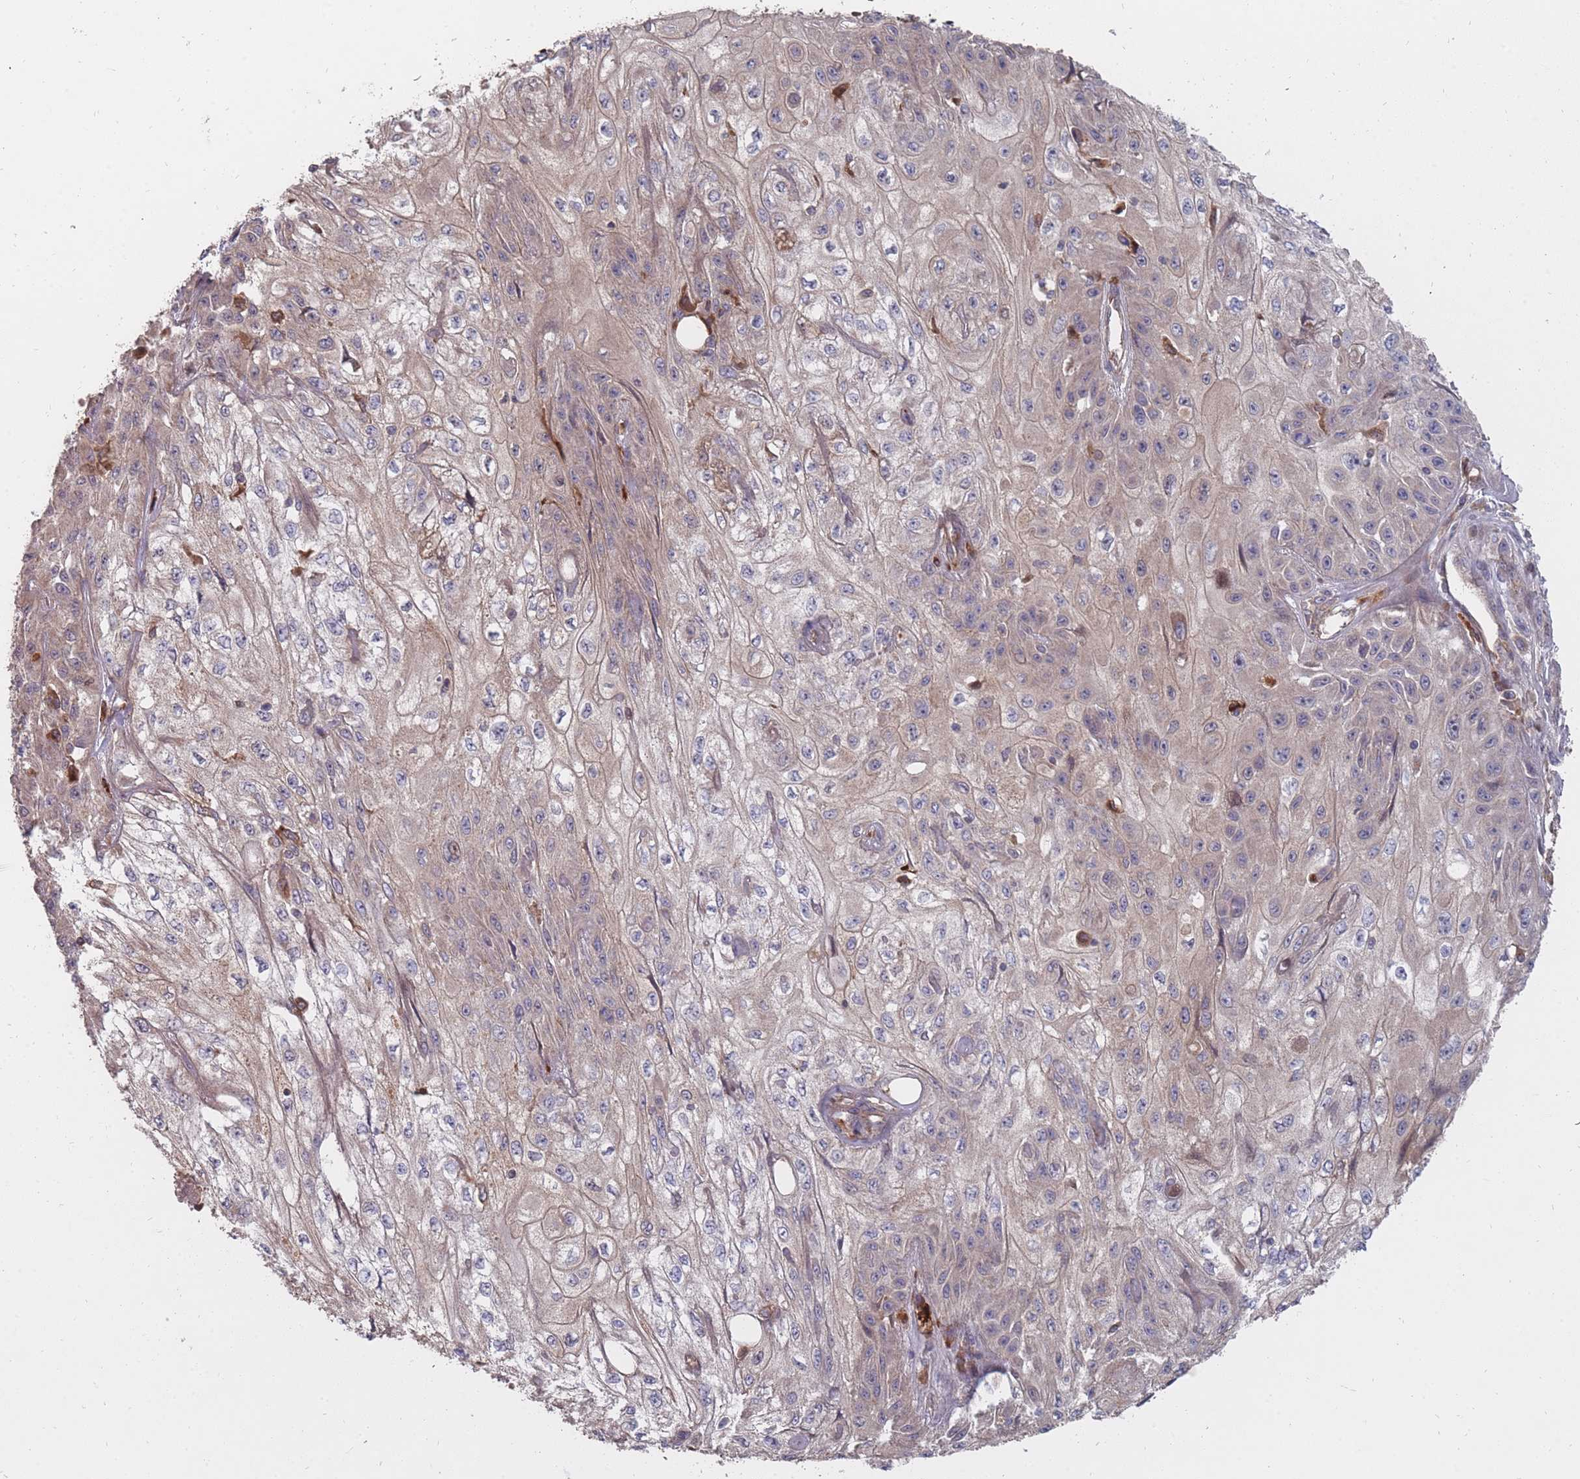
{"staining": {"intensity": "weak", "quantity": "<25%", "location": "cytoplasmic/membranous"}, "tissue": "skin cancer", "cell_type": "Tumor cells", "image_type": "cancer", "snomed": [{"axis": "morphology", "description": "Squamous cell carcinoma, NOS"}, {"axis": "morphology", "description": "Squamous cell carcinoma, metastatic, NOS"}, {"axis": "topography", "description": "Skin"}, {"axis": "topography", "description": "Lymph node"}], "caption": "This is an immunohistochemistry (IHC) photomicrograph of metastatic squamous cell carcinoma (skin). There is no positivity in tumor cells.", "gene": "THSD7B", "patient": {"sex": "male", "age": 75}}